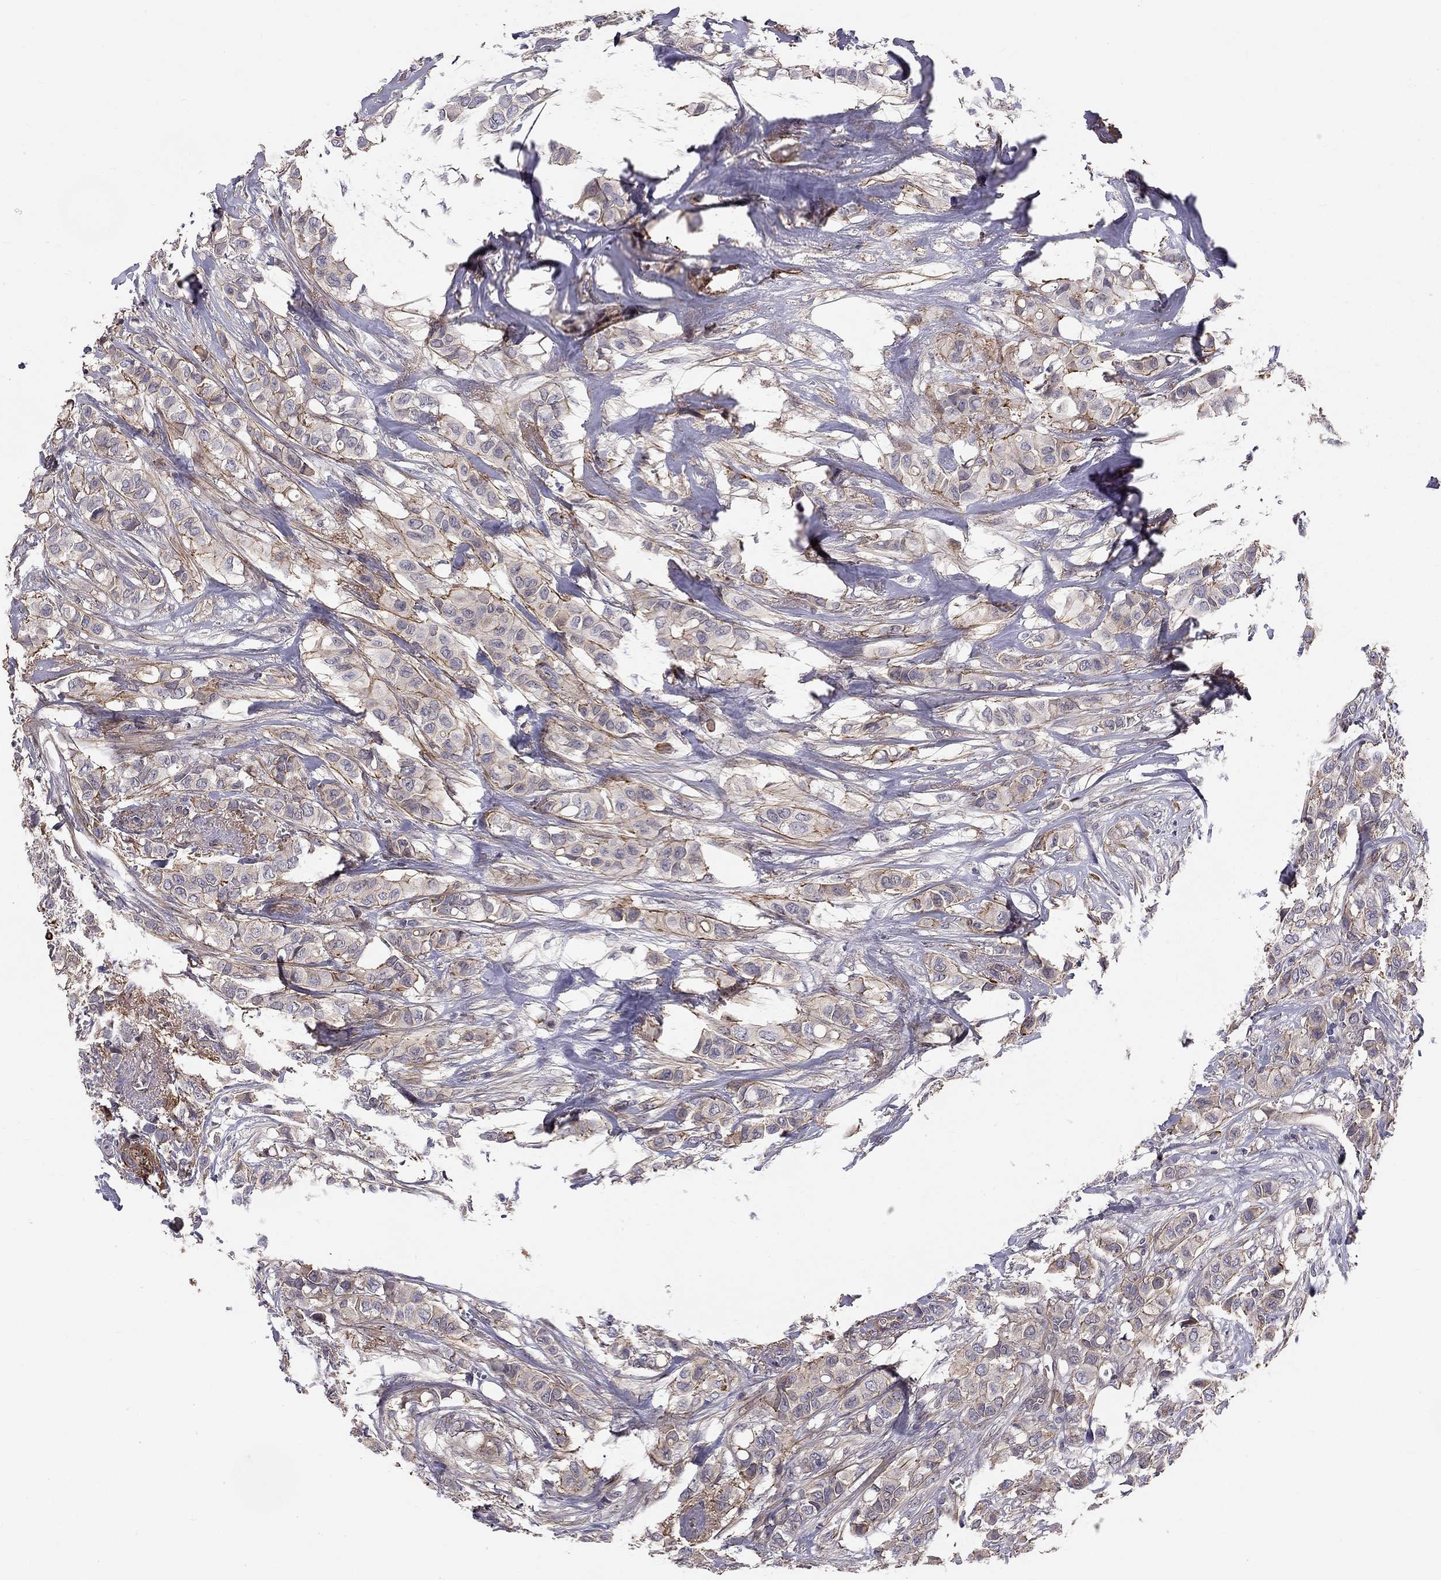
{"staining": {"intensity": "moderate", "quantity": ">75%", "location": "cytoplasmic/membranous"}, "tissue": "breast cancer", "cell_type": "Tumor cells", "image_type": "cancer", "snomed": [{"axis": "morphology", "description": "Duct carcinoma"}, {"axis": "topography", "description": "Breast"}], "caption": "Human intraductal carcinoma (breast) stained with a brown dye reveals moderate cytoplasmic/membranous positive expression in about >75% of tumor cells.", "gene": "GJB4", "patient": {"sex": "female", "age": 85}}